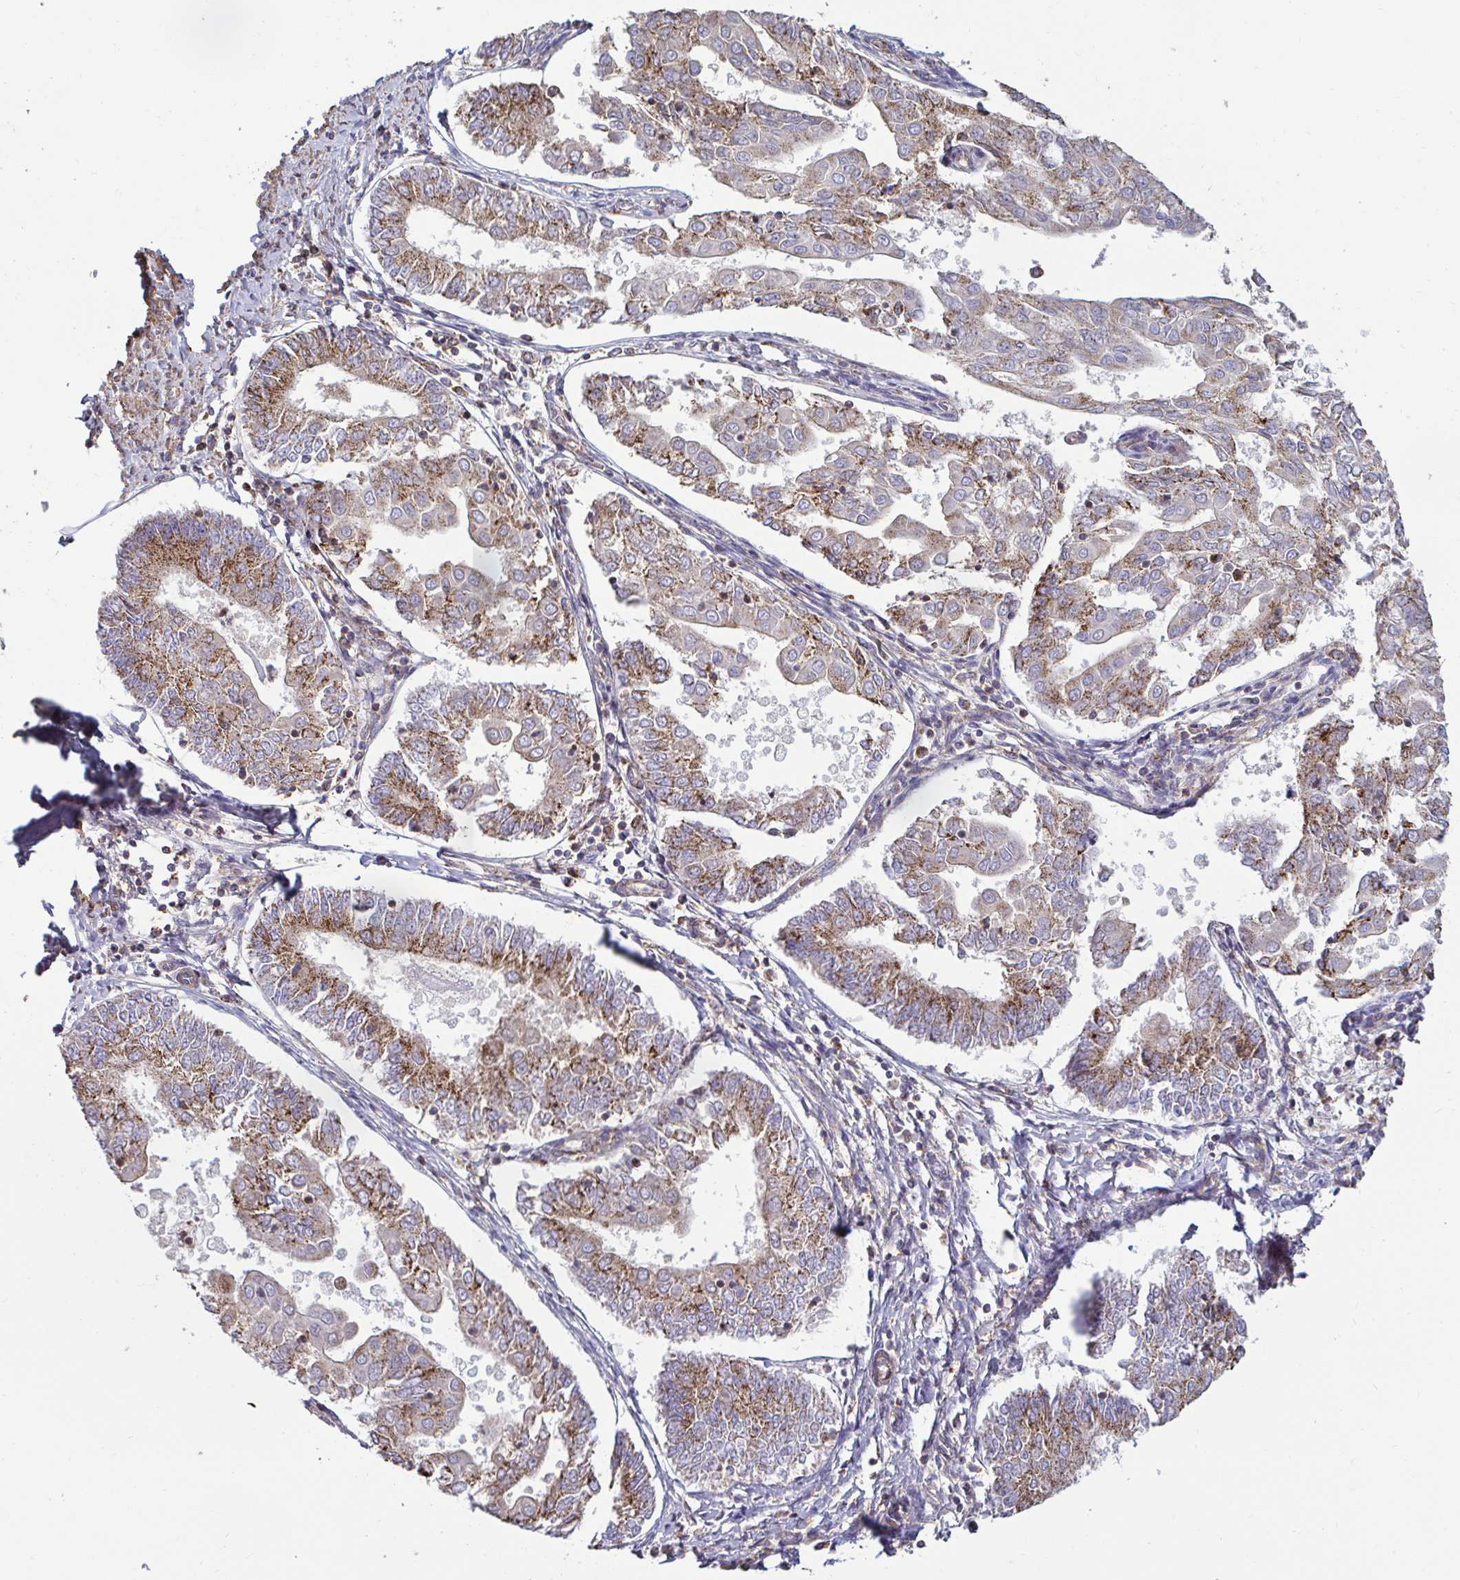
{"staining": {"intensity": "moderate", "quantity": ">75%", "location": "cytoplasmic/membranous"}, "tissue": "endometrial cancer", "cell_type": "Tumor cells", "image_type": "cancer", "snomed": [{"axis": "morphology", "description": "Adenocarcinoma, NOS"}, {"axis": "topography", "description": "Endometrium"}], "caption": "A brown stain labels moderate cytoplasmic/membranous staining of a protein in human endometrial adenocarcinoma tumor cells.", "gene": "SPRY1", "patient": {"sex": "female", "age": 68}}